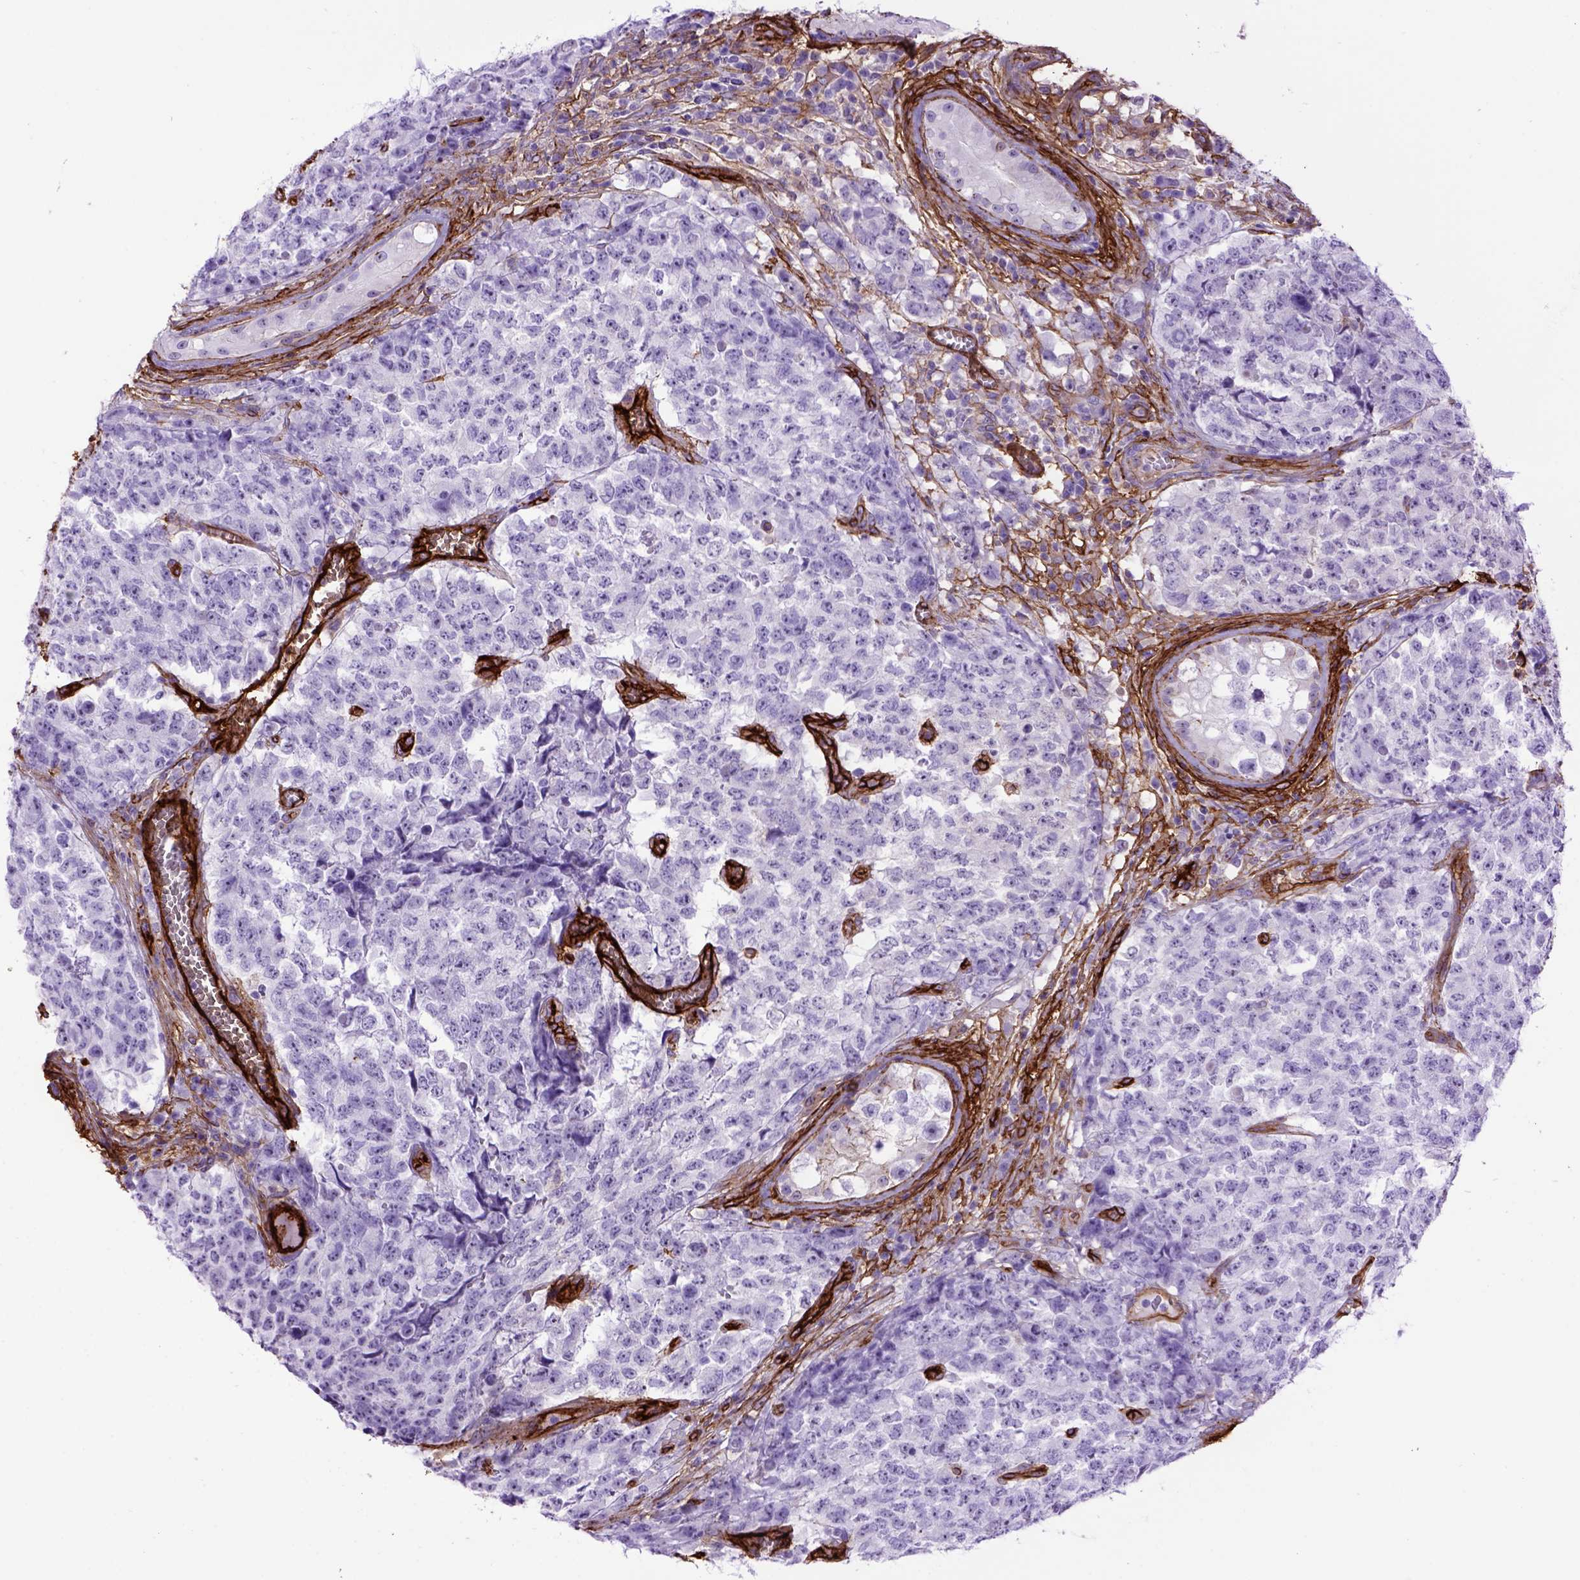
{"staining": {"intensity": "negative", "quantity": "none", "location": "none"}, "tissue": "testis cancer", "cell_type": "Tumor cells", "image_type": "cancer", "snomed": [{"axis": "morphology", "description": "Carcinoma, Embryonal, NOS"}, {"axis": "topography", "description": "Testis"}], "caption": "There is no significant staining in tumor cells of testis embryonal carcinoma. Brightfield microscopy of immunohistochemistry stained with DAB (3,3'-diaminobenzidine) (brown) and hematoxylin (blue), captured at high magnification.", "gene": "ENG", "patient": {"sex": "male", "age": 23}}